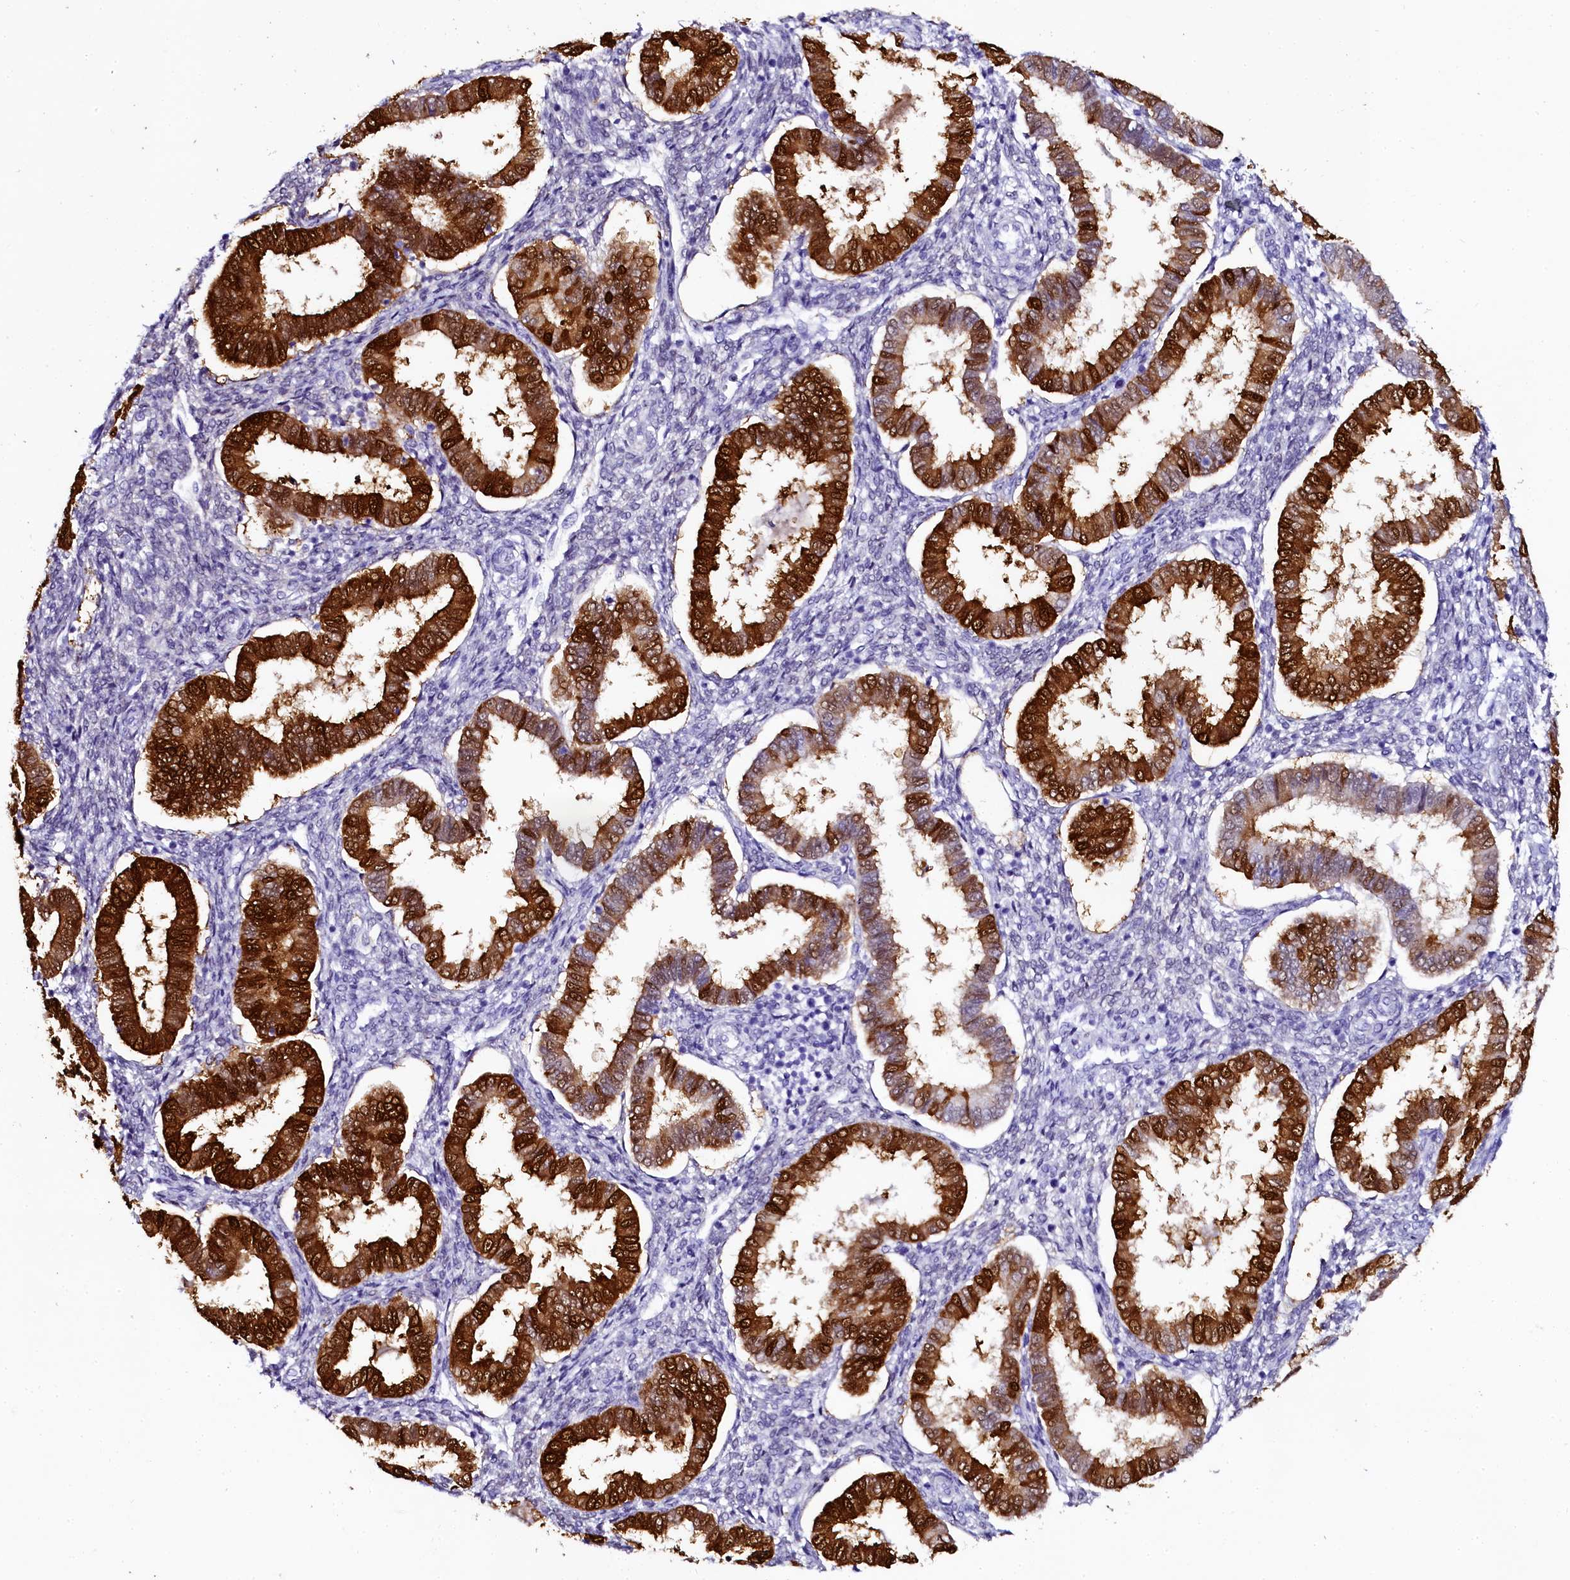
{"staining": {"intensity": "negative", "quantity": "none", "location": "none"}, "tissue": "endometrium", "cell_type": "Cells in endometrial stroma", "image_type": "normal", "snomed": [{"axis": "morphology", "description": "Normal tissue, NOS"}, {"axis": "topography", "description": "Endometrium"}], "caption": "Immunohistochemistry micrograph of normal human endometrium stained for a protein (brown), which demonstrates no positivity in cells in endometrial stroma. The staining was performed using DAB (3,3'-diaminobenzidine) to visualize the protein expression in brown, while the nuclei were stained in blue with hematoxylin (Magnification: 20x).", "gene": "SORD", "patient": {"sex": "female", "age": 24}}